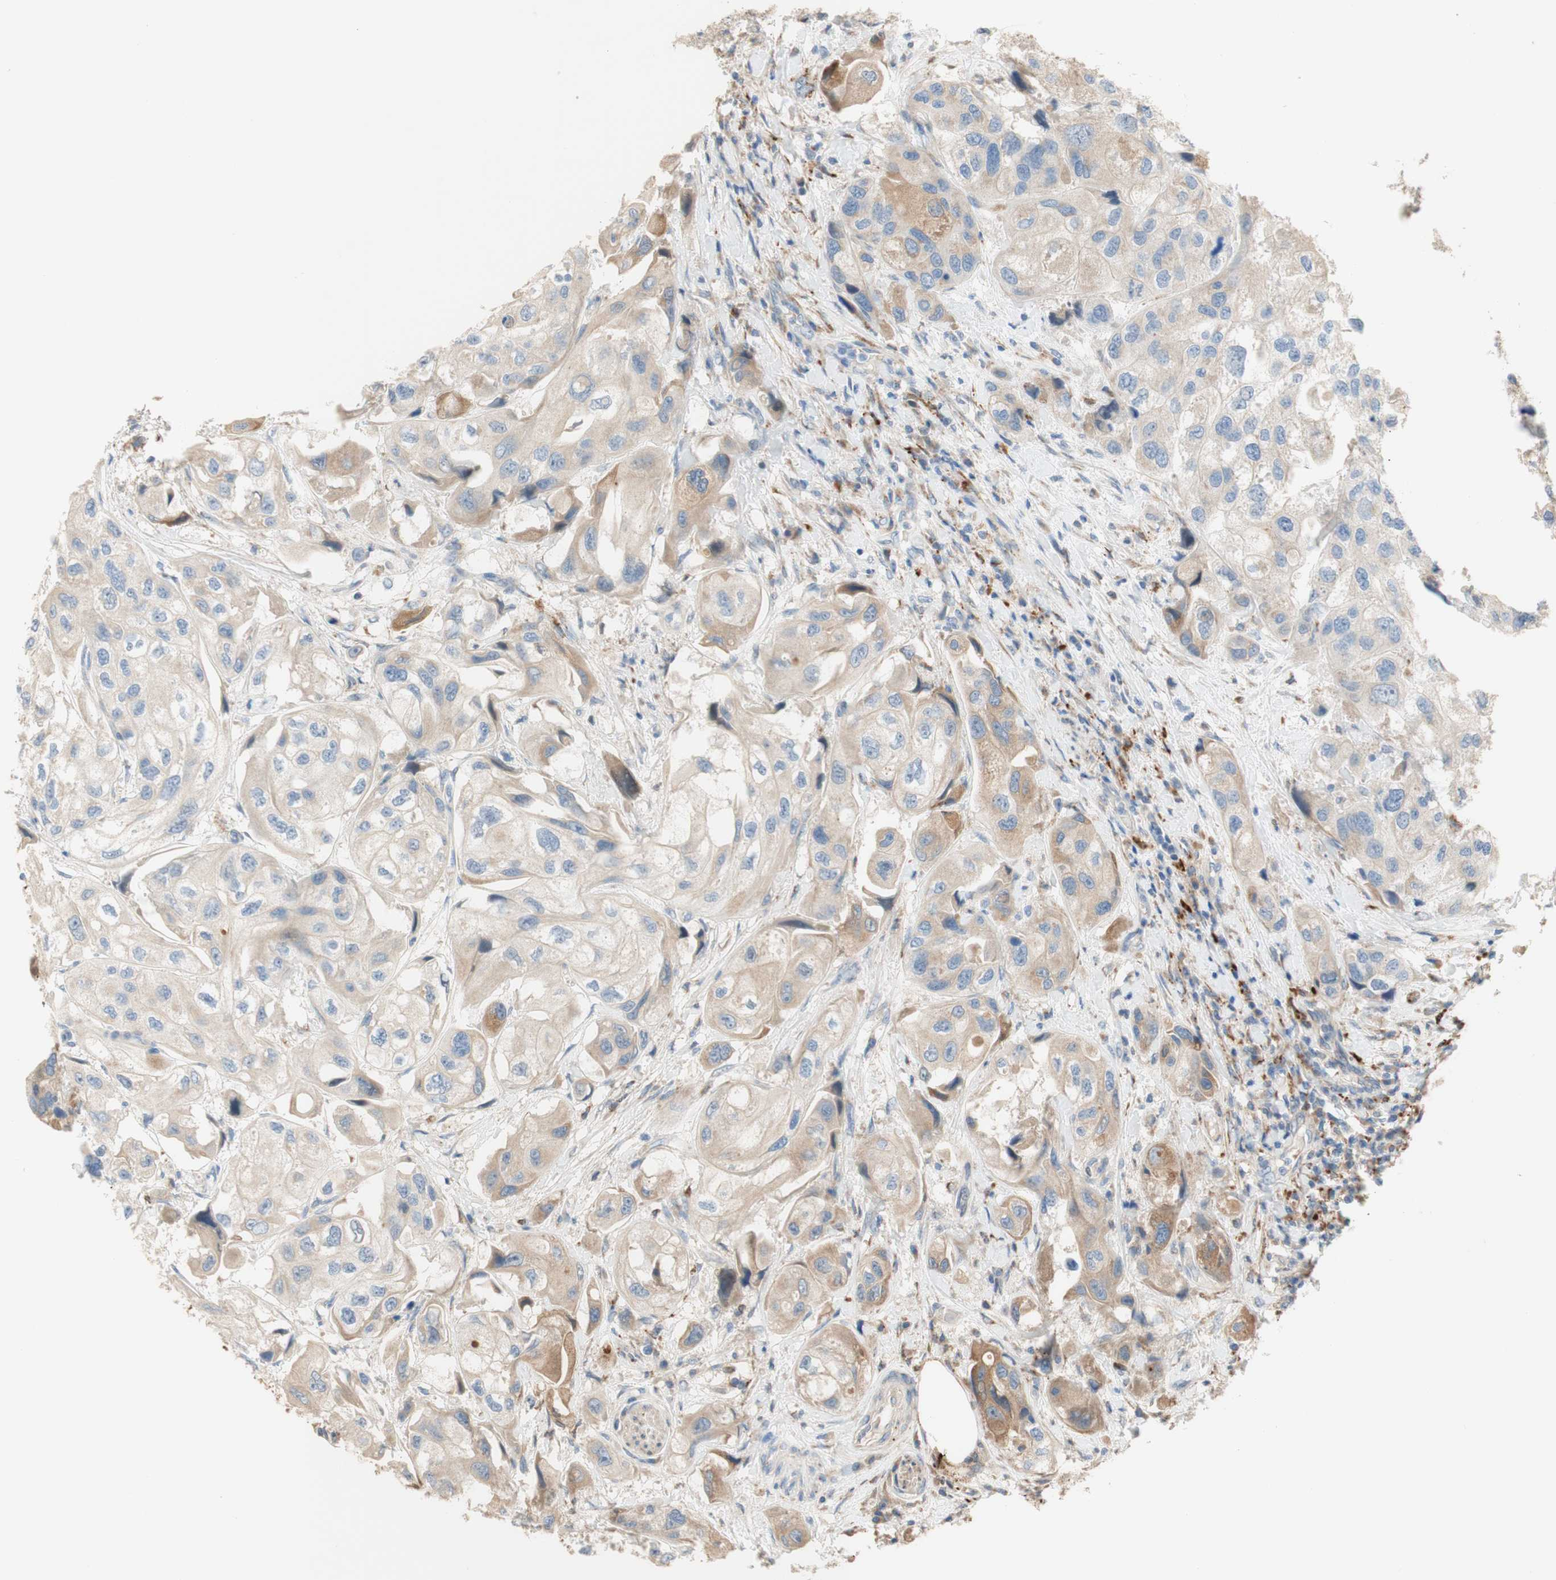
{"staining": {"intensity": "weak", "quantity": ">75%", "location": "cytoplasmic/membranous"}, "tissue": "urothelial cancer", "cell_type": "Tumor cells", "image_type": "cancer", "snomed": [{"axis": "morphology", "description": "Urothelial carcinoma, High grade"}, {"axis": "topography", "description": "Urinary bladder"}], "caption": "There is low levels of weak cytoplasmic/membranous expression in tumor cells of urothelial cancer, as demonstrated by immunohistochemical staining (brown color).", "gene": "PTPN21", "patient": {"sex": "female", "age": 64}}